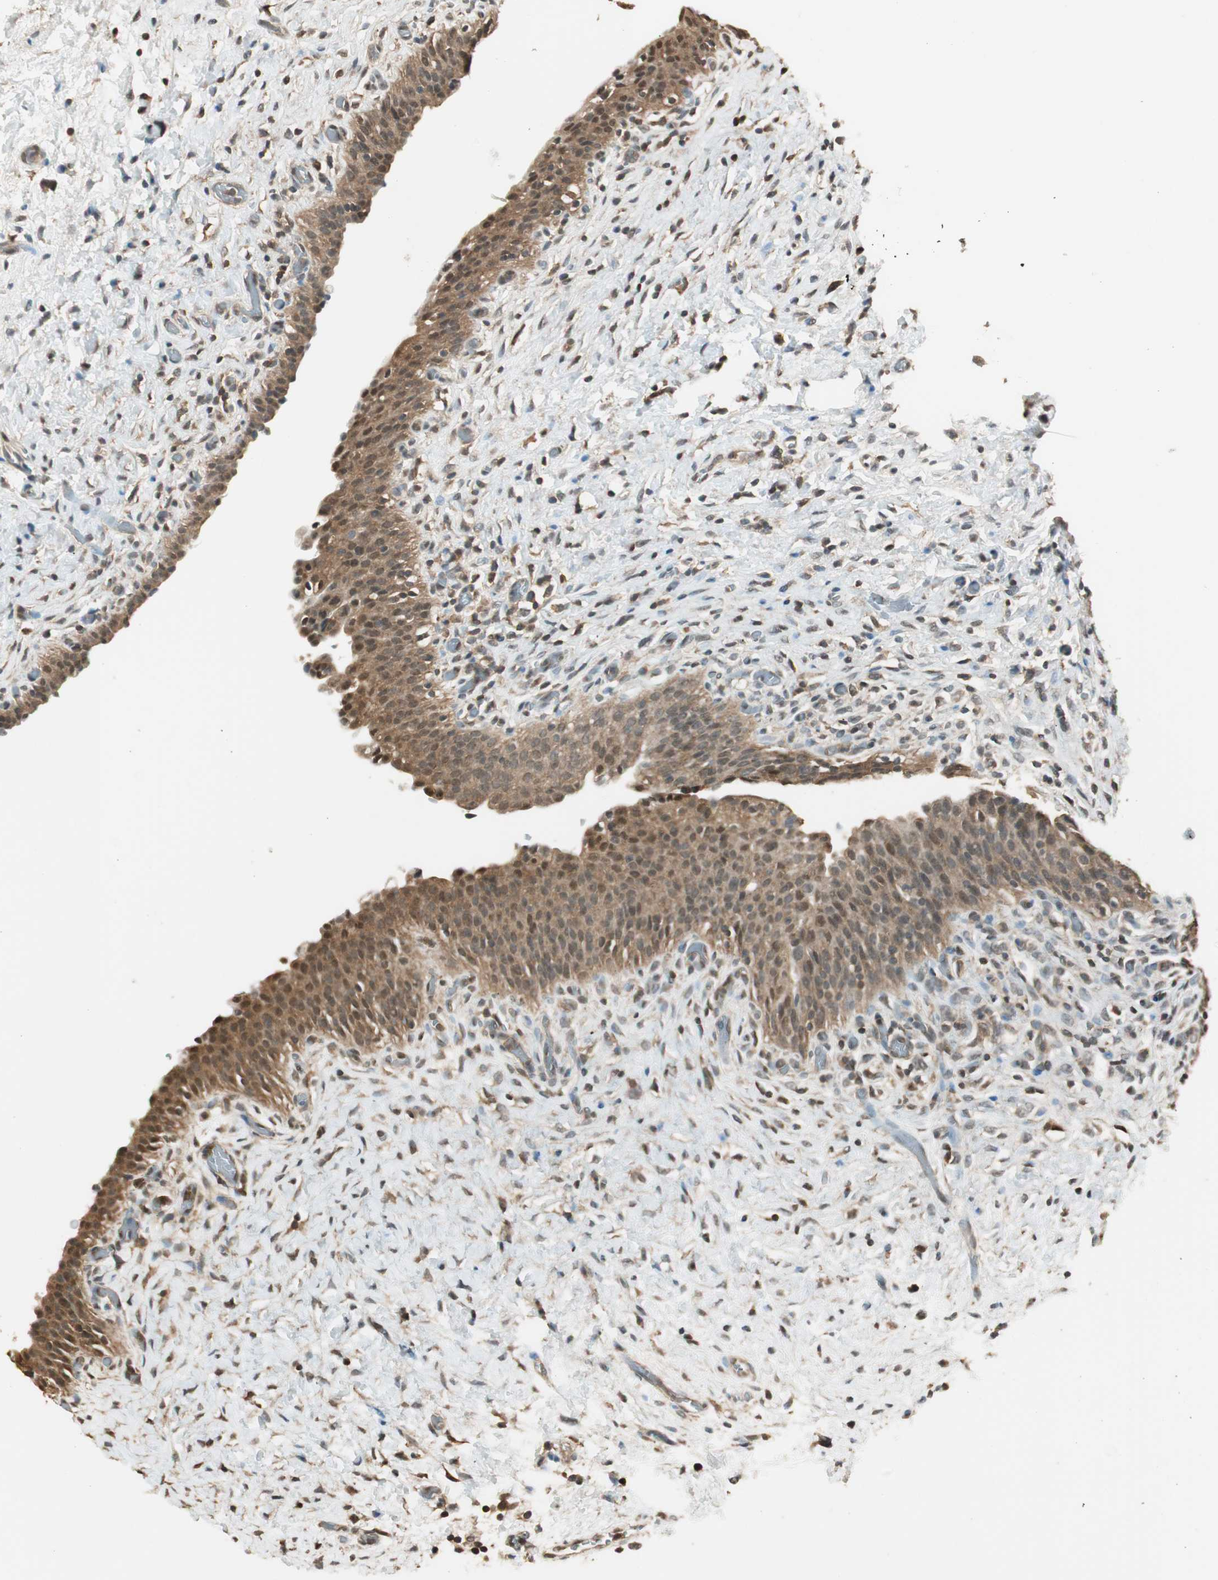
{"staining": {"intensity": "moderate", "quantity": ">75%", "location": "cytoplasmic/membranous,nuclear"}, "tissue": "urinary bladder", "cell_type": "Urothelial cells", "image_type": "normal", "snomed": [{"axis": "morphology", "description": "Normal tissue, NOS"}, {"axis": "topography", "description": "Urinary bladder"}], "caption": "Moderate cytoplasmic/membranous,nuclear positivity is present in about >75% of urothelial cells in normal urinary bladder. The staining is performed using DAB brown chromogen to label protein expression. The nuclei are counter-stained blue using hematoxylin.", "gene": "USP5", "patient": {"sex": "male", "age": 51}}